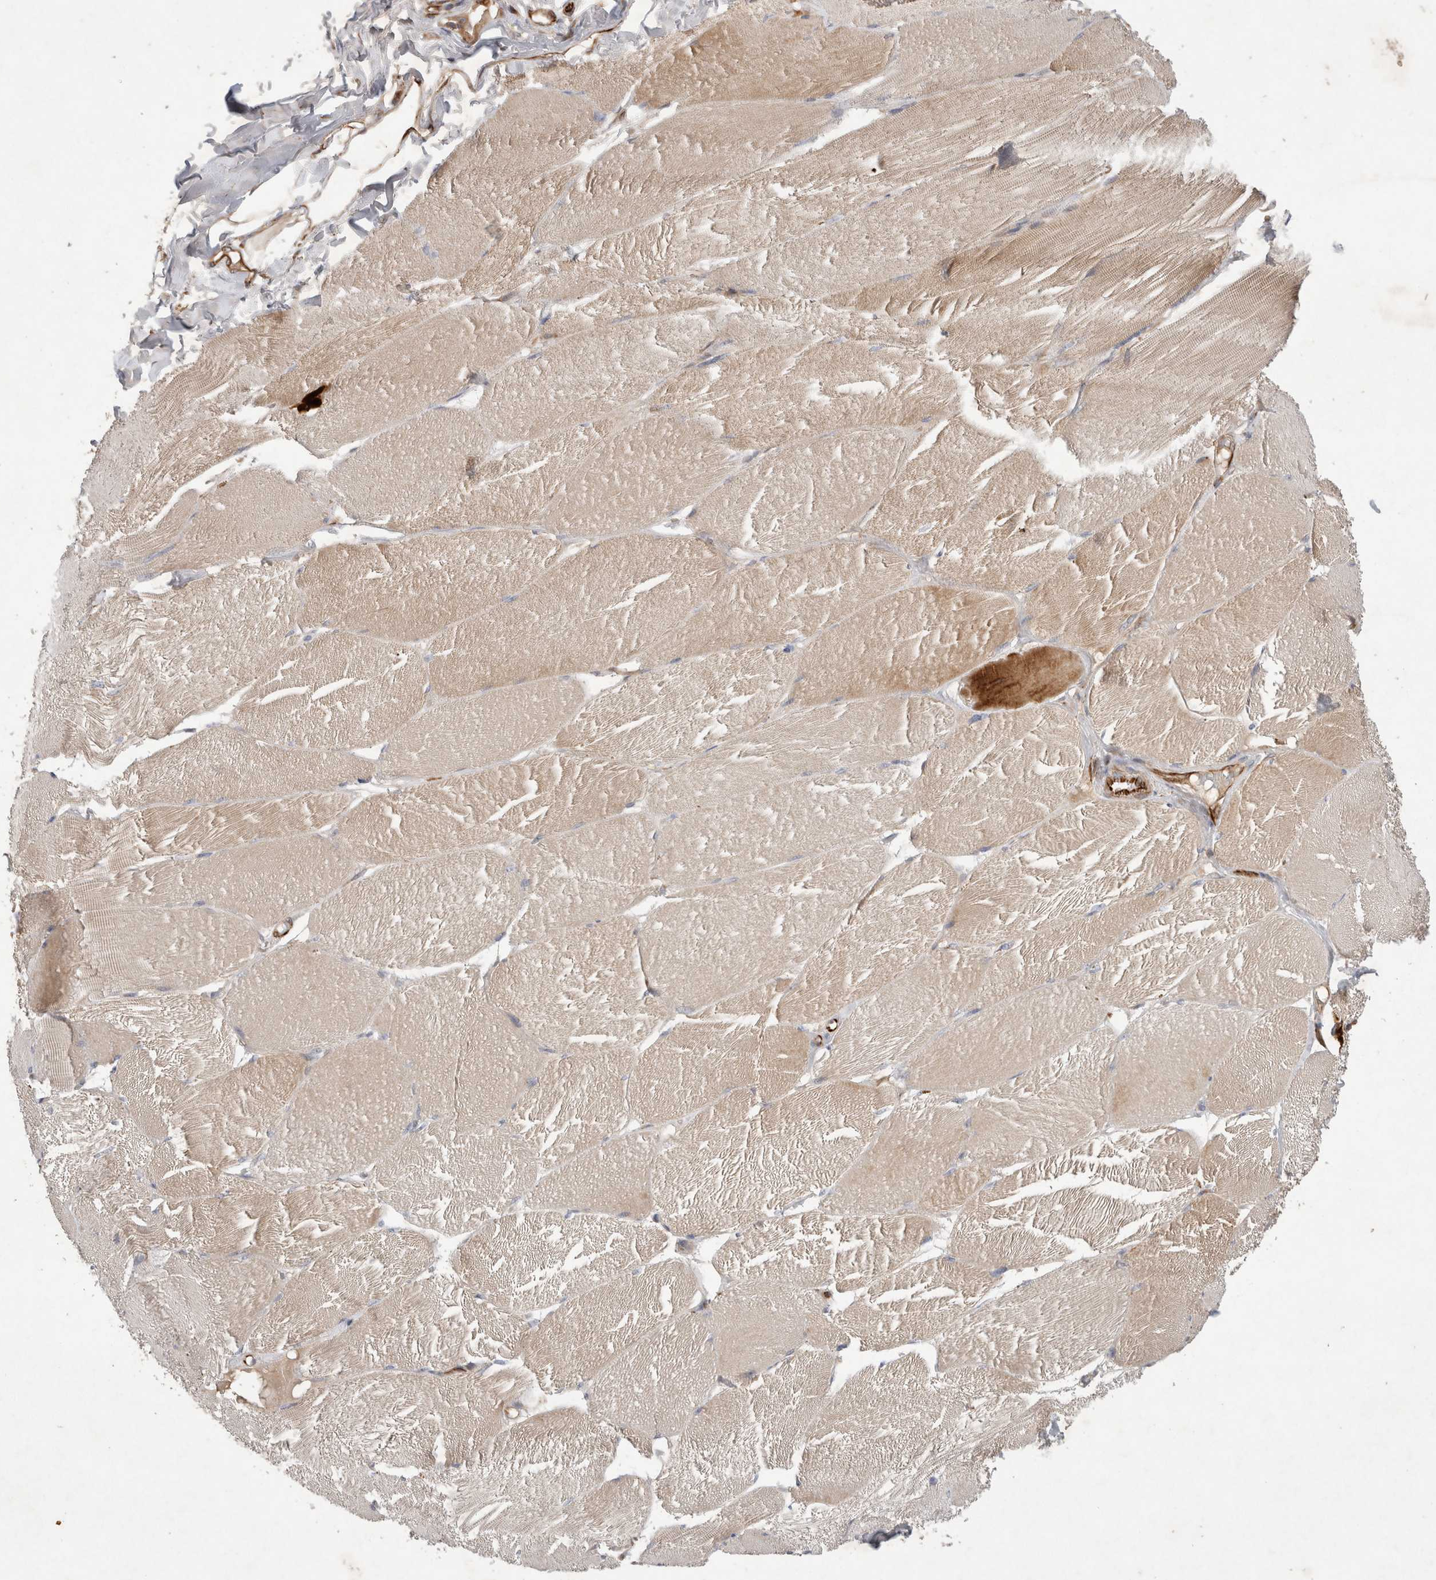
{"staining": {"intensity": "weak", "quantity": "25%-75%", "location": "cytoplasmic/membranous"}, "tissue": "skeletal muscle", "cell_type": "Myocytes", "image_type": "normal", "snomed": [{"axis": "morphology", "description": "Normal tissue, NOS"}, {"axis": "topography", "description": "Skin"}, {"axis": "topography", "description": "Skeletal muscle"}], "caption": "Immunohistochemical staining of benign skeletal muscle demonstrates 25%-75% levels of weak cytoplasmic/membranous protein positivity in approximately 25%-75% of myocytes. The protein of interest is stained brown, and the nuclei are stained in blue (DAB (3,3'-diaminobenzidine) IHC with brightfield microscopy, high magnification).", "gene": "NMU", "patient": {"sex": "male", "age": 83}}